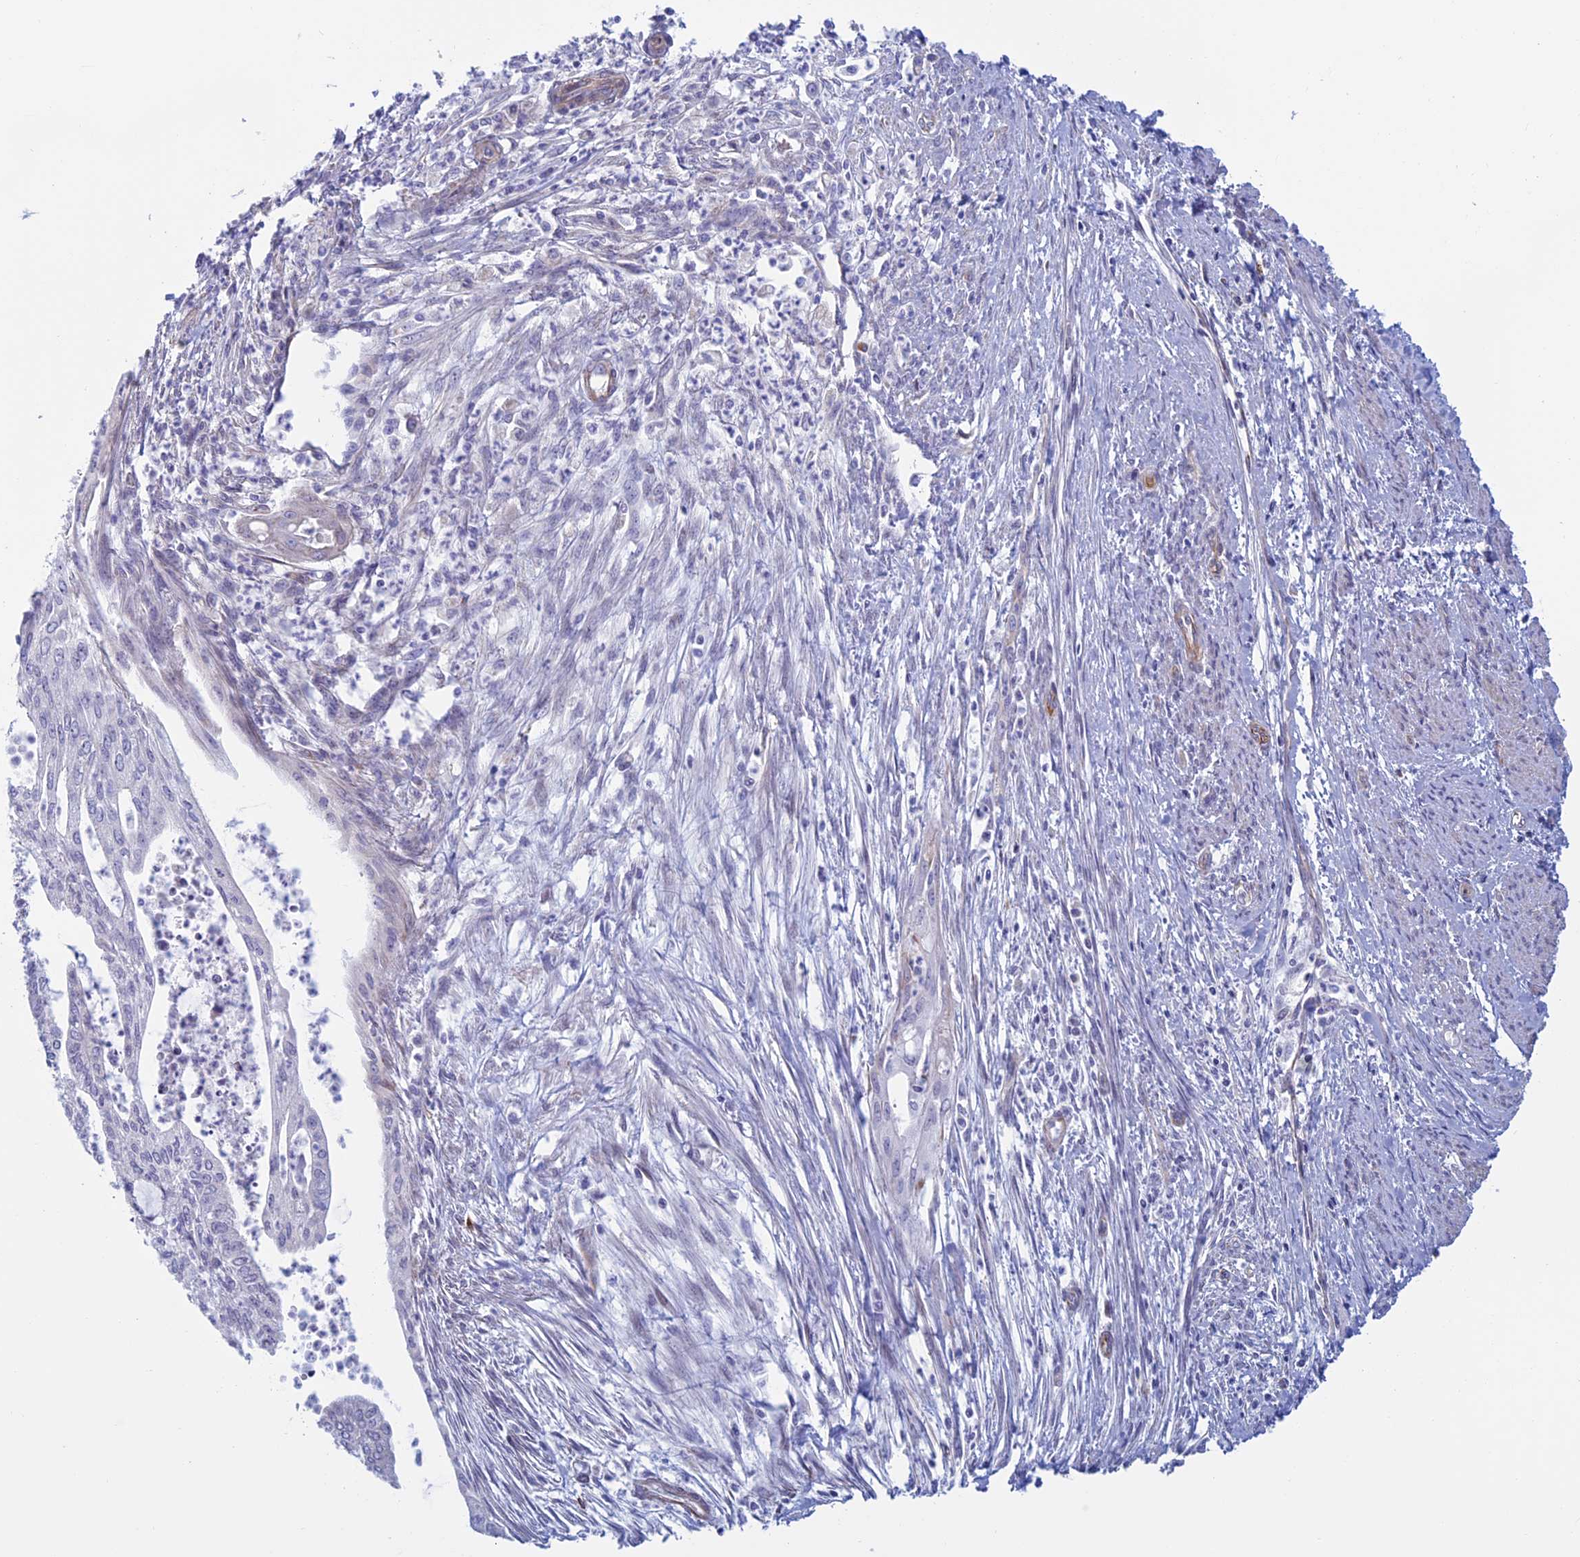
{"staining": {"intensity": "negative", "quantity": "none", "location": "none"}, "tissue": "endometrial cancer", "cell_type": "Tumor cells", "image_type": "cancer", "snomed": [{"axis": "morphology", "description": "Adenocarcinoma, NOS"}, {"axis": "topography", "description": "Endometrium"}], "caption": "A photomicrograph of human endometrial cancer is negative for staining in tumor cells. The staining is performed using DAB (3,3'-diaminobenzidine) brown chromogen with nuclei counter-stained in using hematoxylin.", "gene": "BCL2L10", "patient": {"sex": "female", "age": 73}}